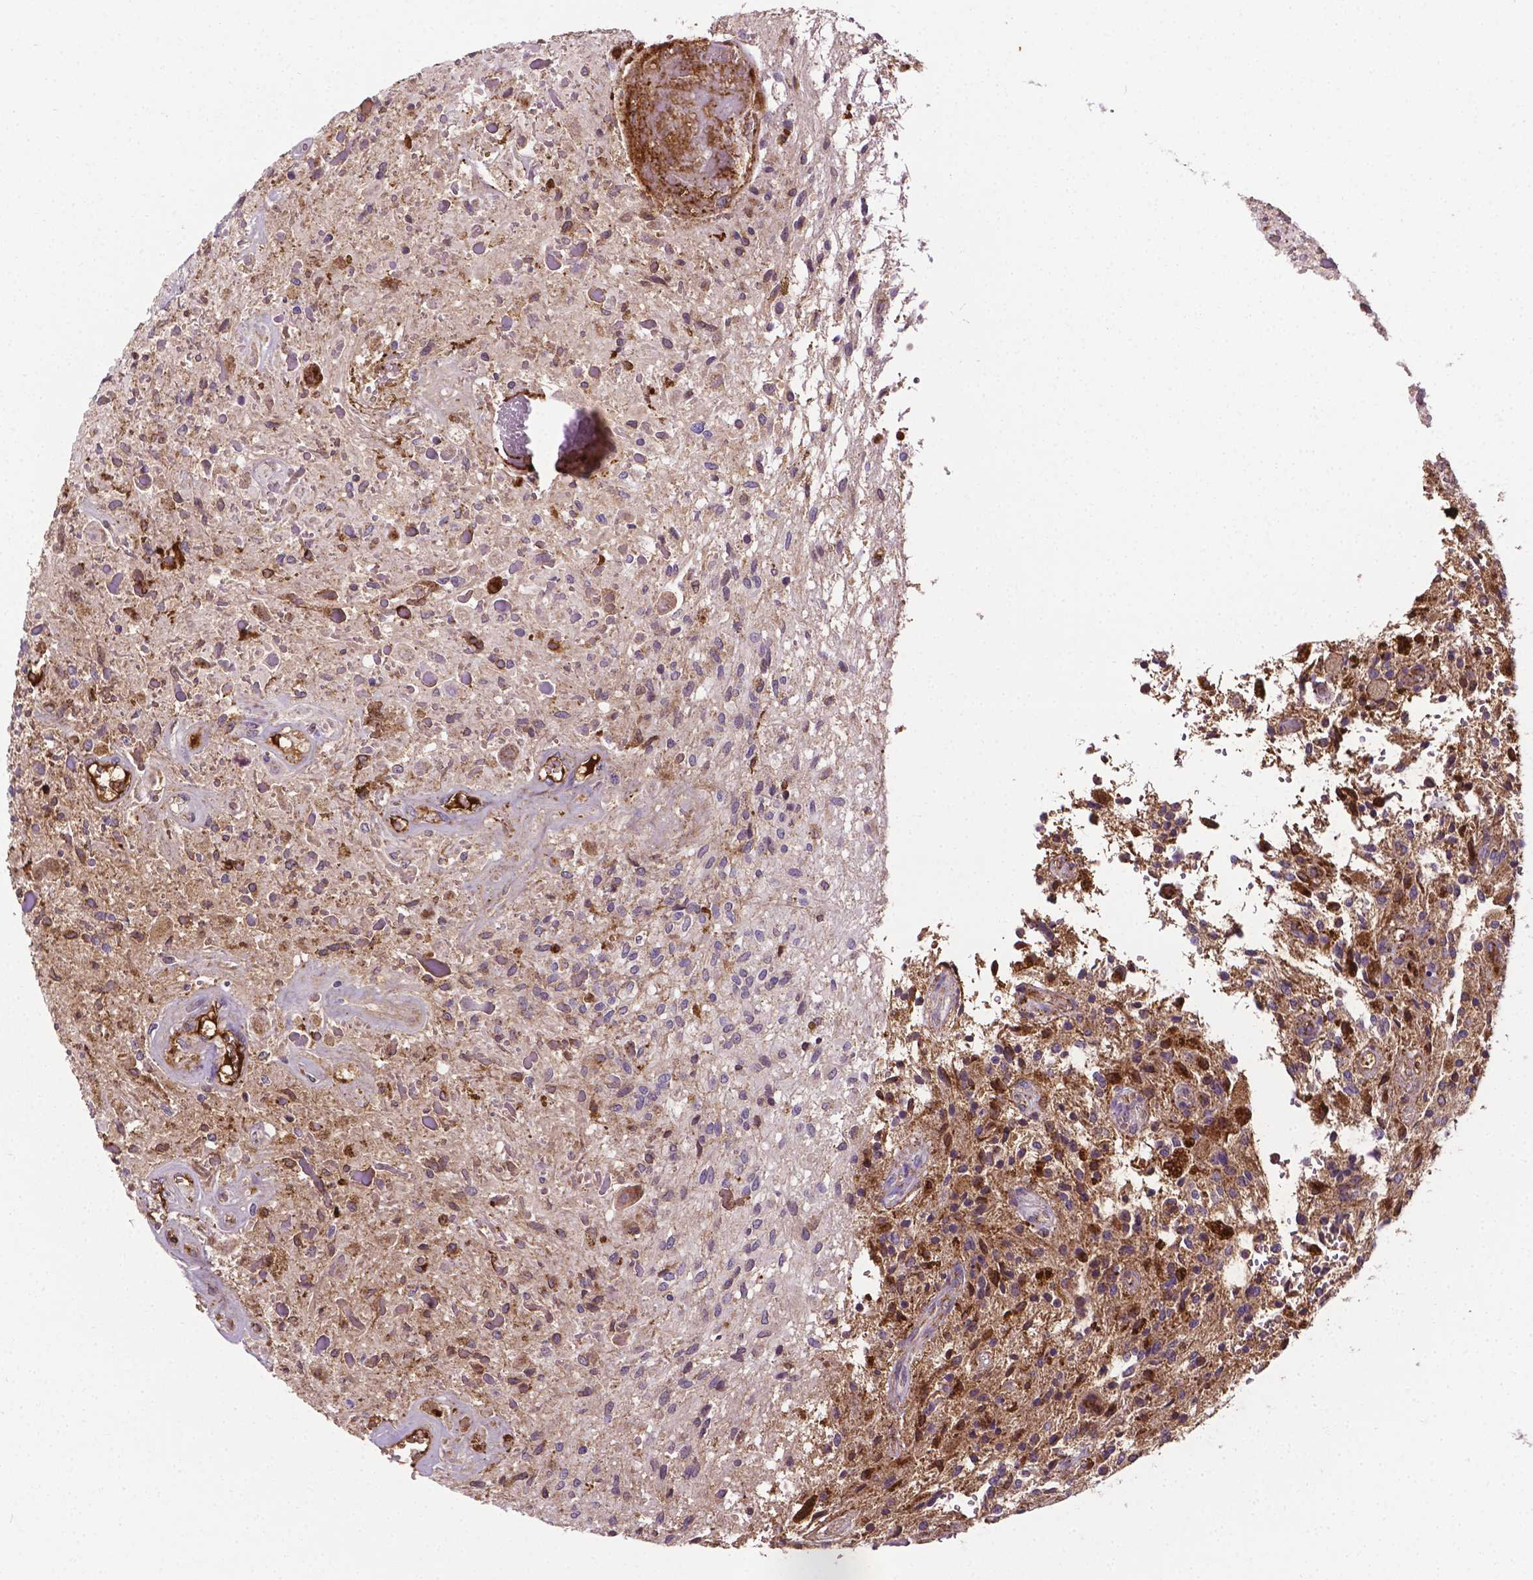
{"staining": {"intensity": "strong", "quantity": ">75%", "location": "cytoplasmic/membranous"}, "tissue": "glioma", "cell_type": "Tumor cells", "image_type": "cancer", "snomed": [{"axis": "morphology", "description": "Glioma, malignant, Low grade"}, {"axis": "topography", "description": "Cerebellum"}], "caption": "Glioma stained with a protein marker exhibits strong staining in tumor cells.", "gene": "APOE", "patient": {"sex": "female", "age": 14}}